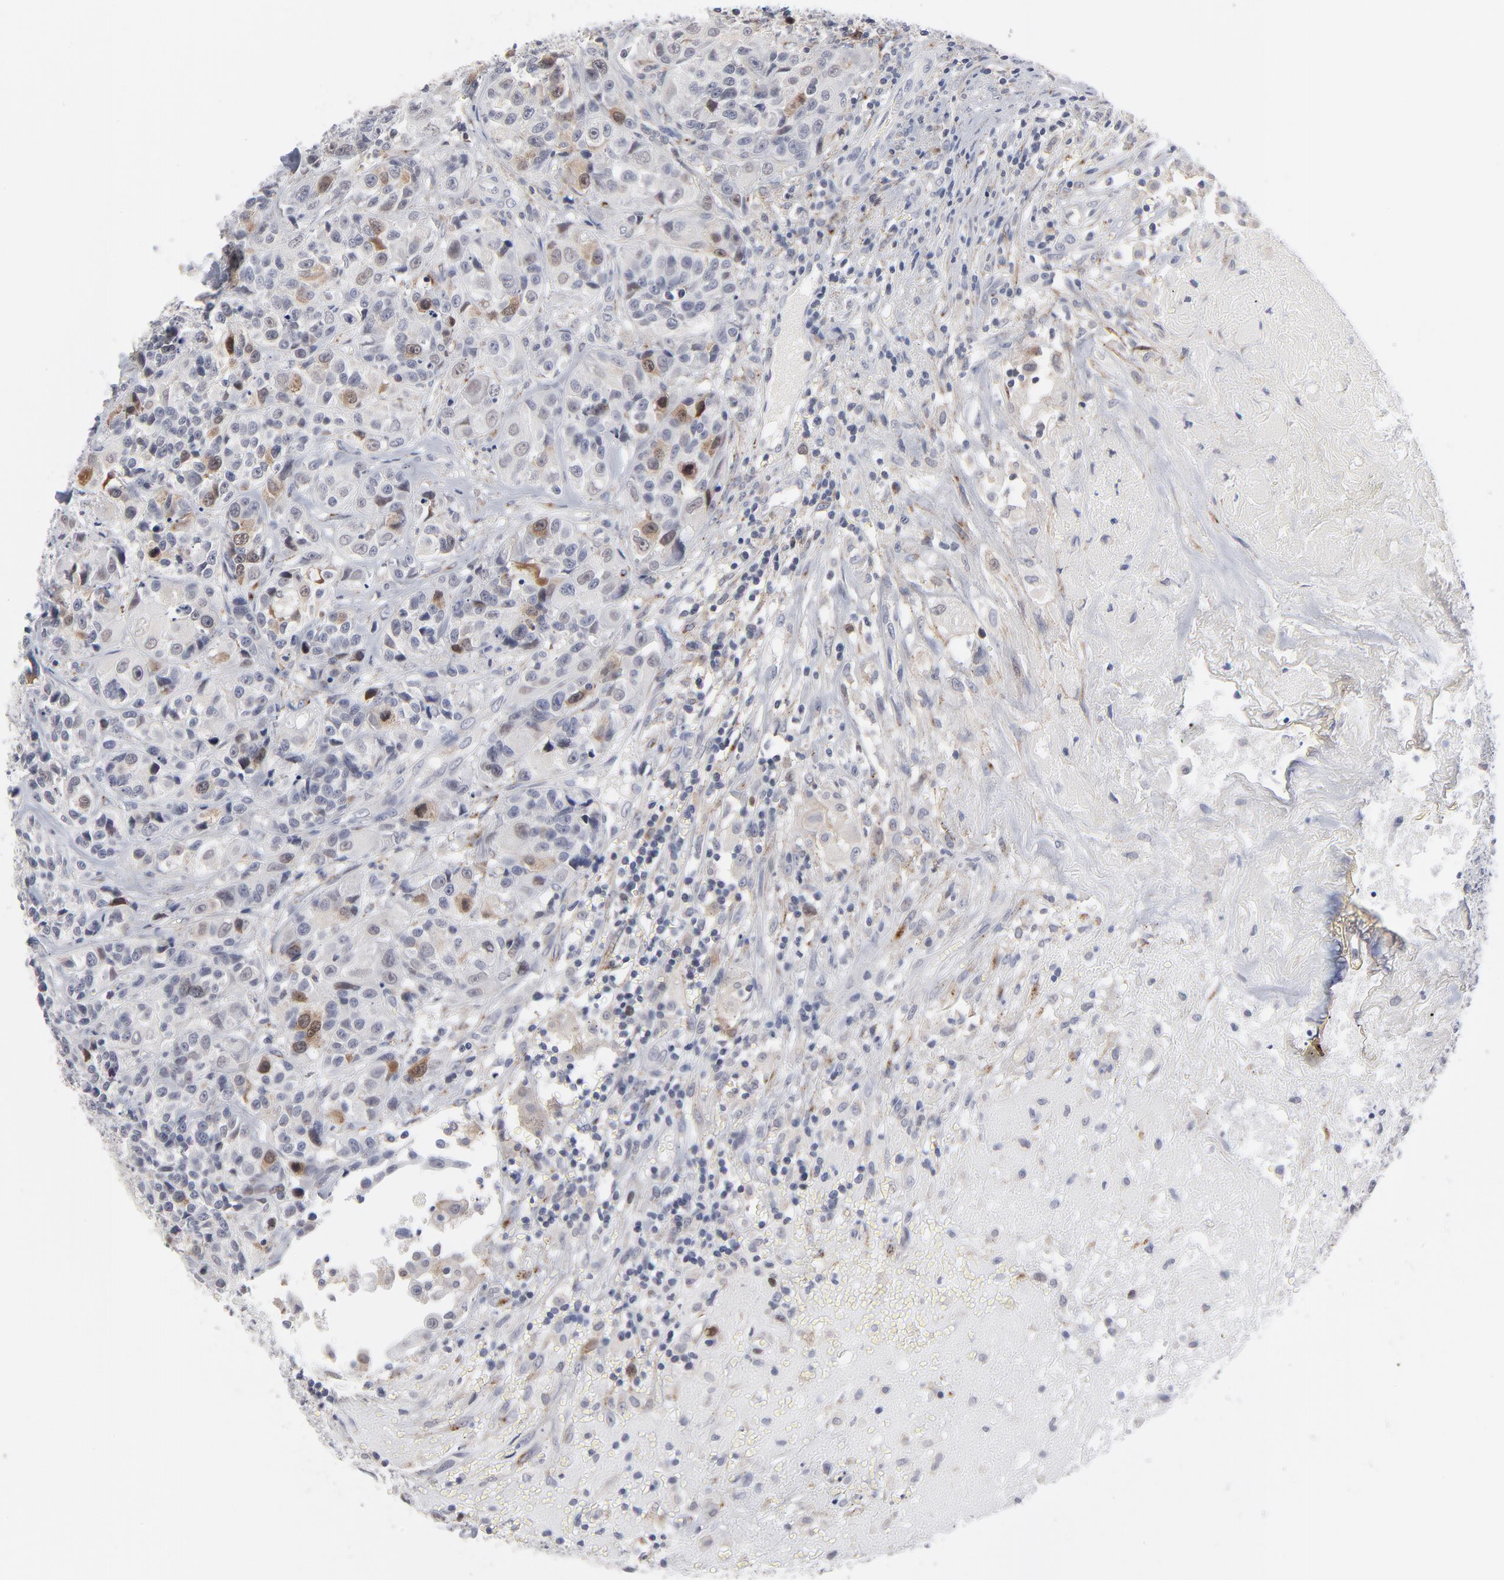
{"staining": {"intensity": "weak", "quantity": "<25%", "location": "cytoplasmic/membranous"}, "tissue": "urothelial cancer", "cell_type": "Tumor cells", "image_type": "cancer", "snomed": [{"axis": "morphology", "description": "Urothelial carcinoma, High grade"}, {"axis": "topography", "description": "Urinary bladder"}], "caption": "Immunohistochemical staining of urothelial cancer demonstrates no significant positivity in tumor cells.", "gene": "AURKA", "patient": {"sex": "female", "age": 81}}